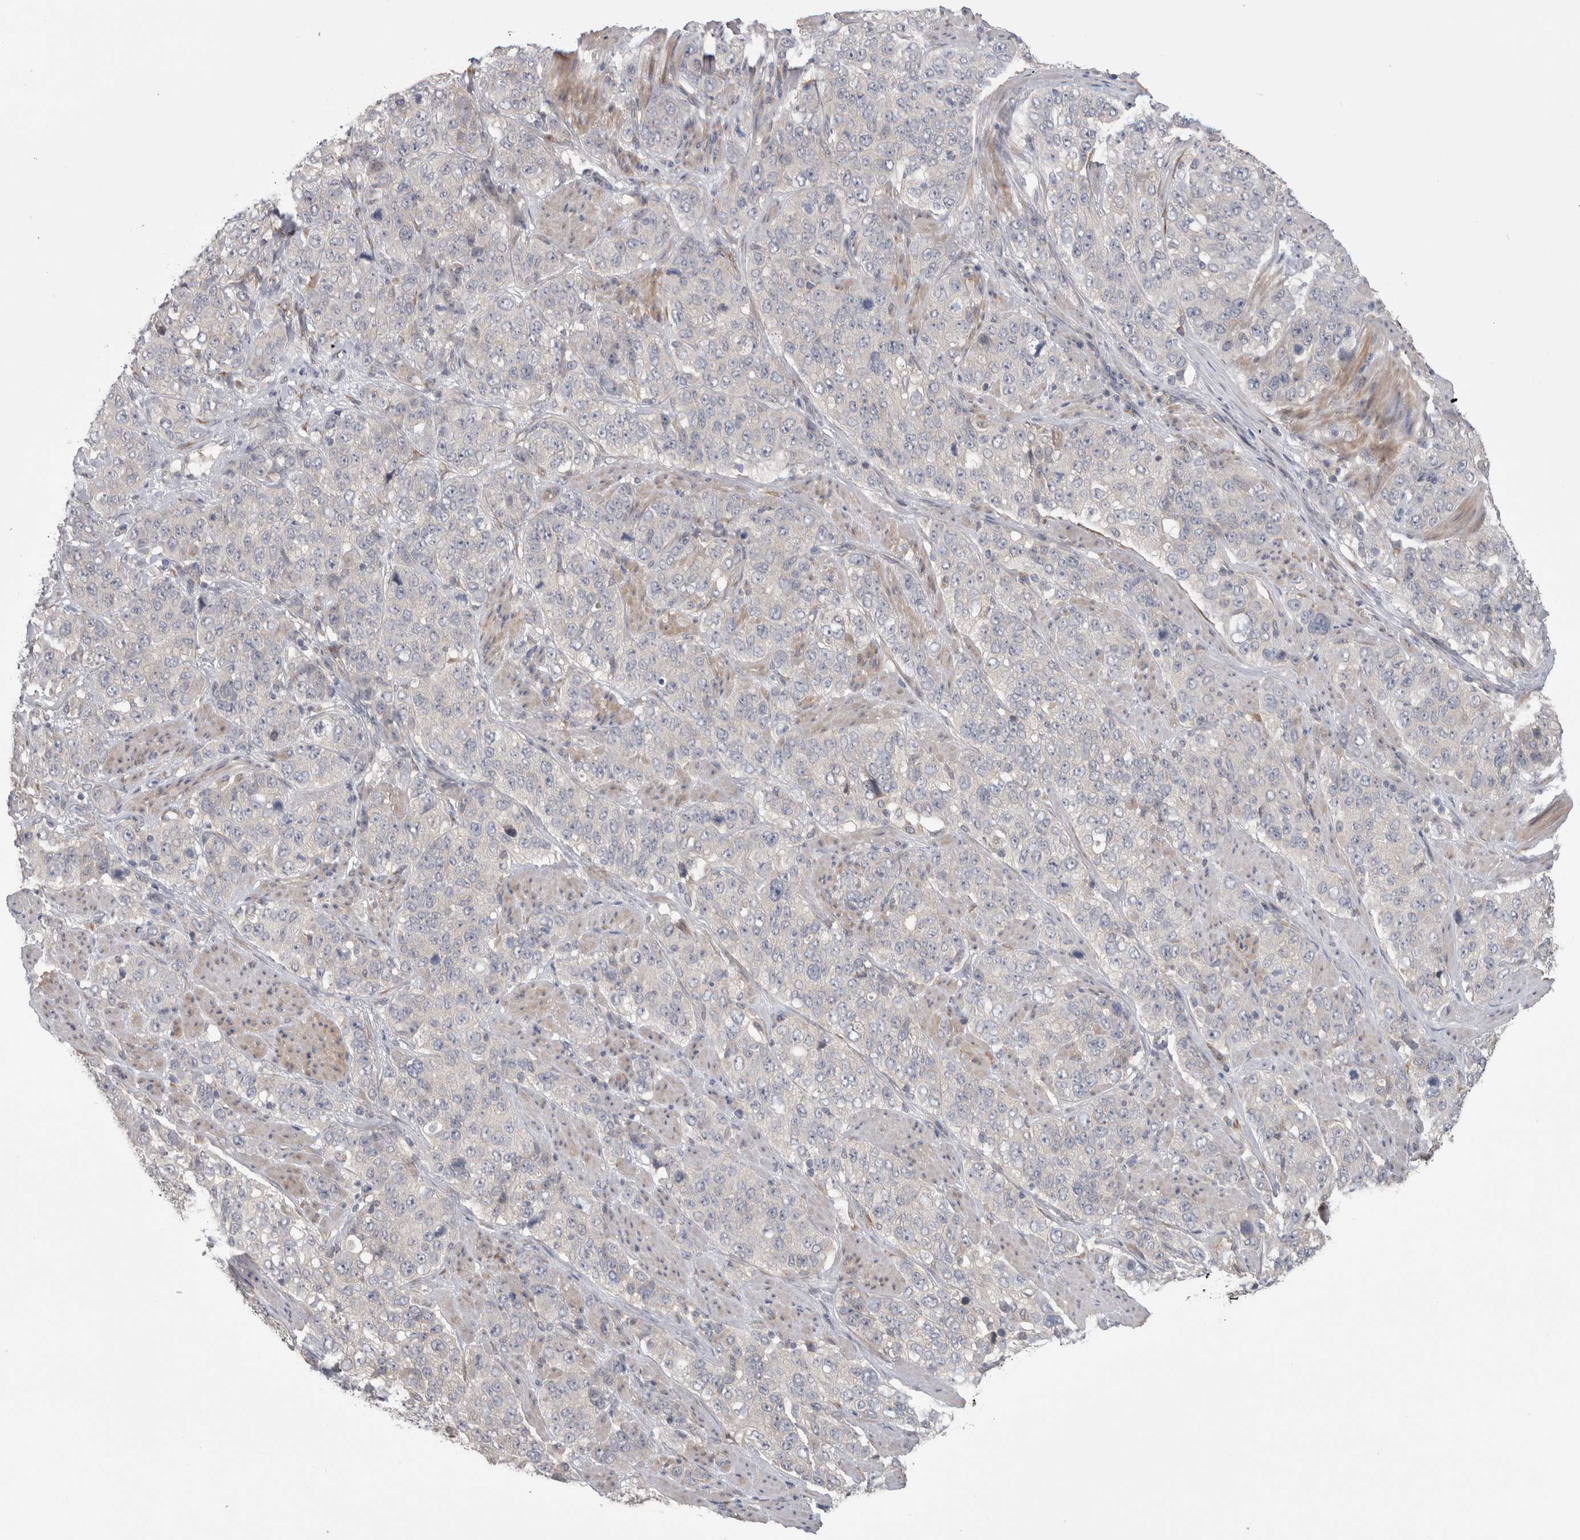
{"staining": {"intensity": "negative", "quantity": "none", "location": "none"}, "tissue": "stomach cancer", "cell_type": "Tumor cells", "image_type": "cancer", "snomed": [{"axis": "morphology", "description": "Adenocarcinoma, NOS"}, {"axis": "topography", "description": "Stomach"}], "caption": "Immunohistochemistry (IHC) photomicrograph of neoplastic tissue: stomach cancer stained with DAB exhibits no significant protein staining in tumor cells. Brightfield microscopy of immunohistochemistry stained with DAB (brown) and hematoxylin (blue), captured at high magnification.", "gene": "CUL2", "patient": {"sex": "male", "age": 48}}